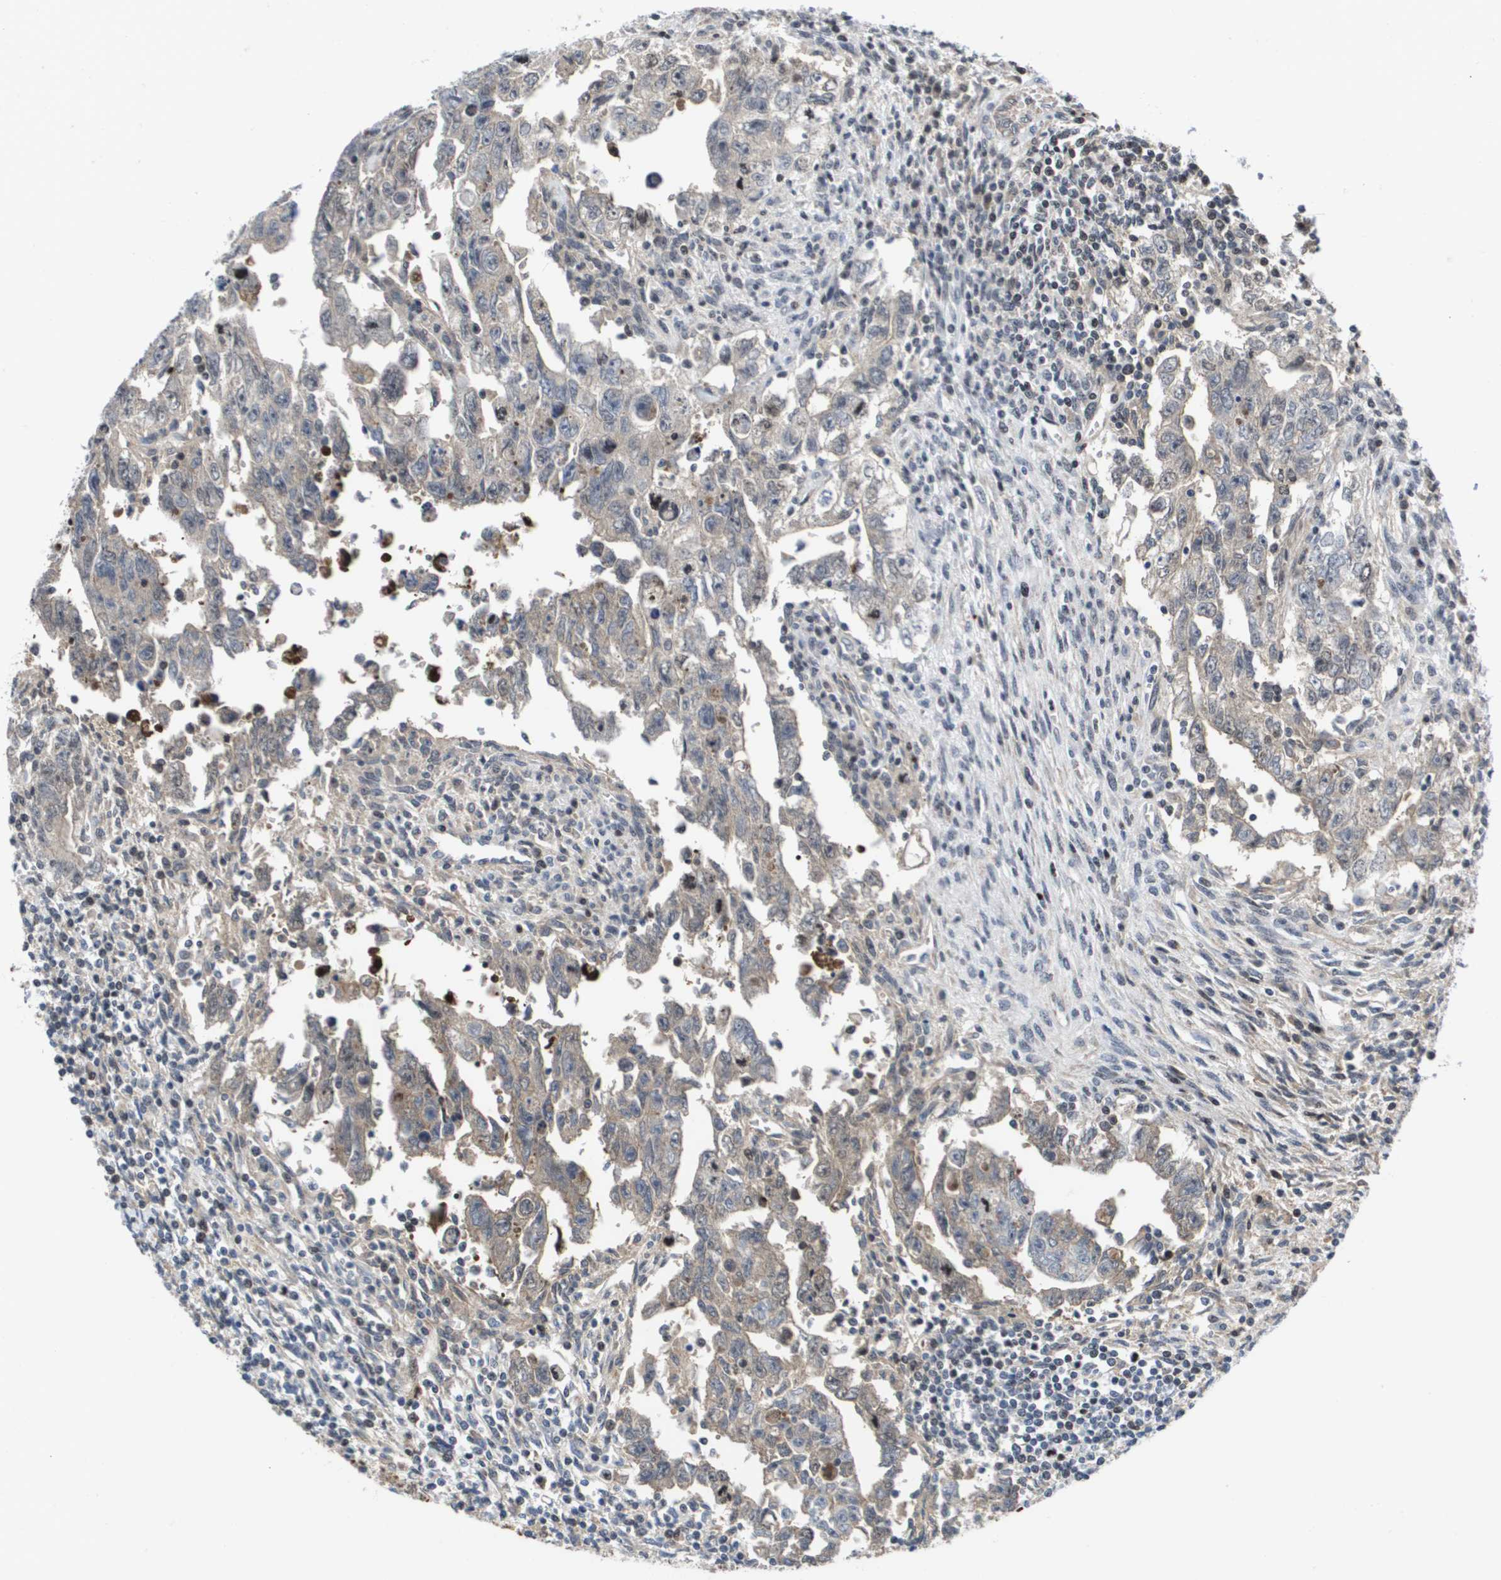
{"staining": {"intensity": "weak", "quantity": "25%-75%", "location": "cytoplasmic/membranous"}, "tissue": "testis cancer", "cell_type": "Tumor cells", "image_type": "cancer", "snomed": [{"axis": "morphology", "description": "Carcinoma, Embryonal, NOS"}, {"axis": "topography", "description": "Testis"}], "caption": "DAB (3,3'-diaminobenzidine) immunohistochemical staining of testis embryonal carcinoma demonstrates weak cytoplasmic/membranous protein staining in approximately 25%-75% of tumor cells. (DAB (3,3'-diaminobenzidine) = brown stain, brightfield microscopy at high magnification).", "gene": "SERPINC1", "patient": {"sex": "male", "age": 28}}